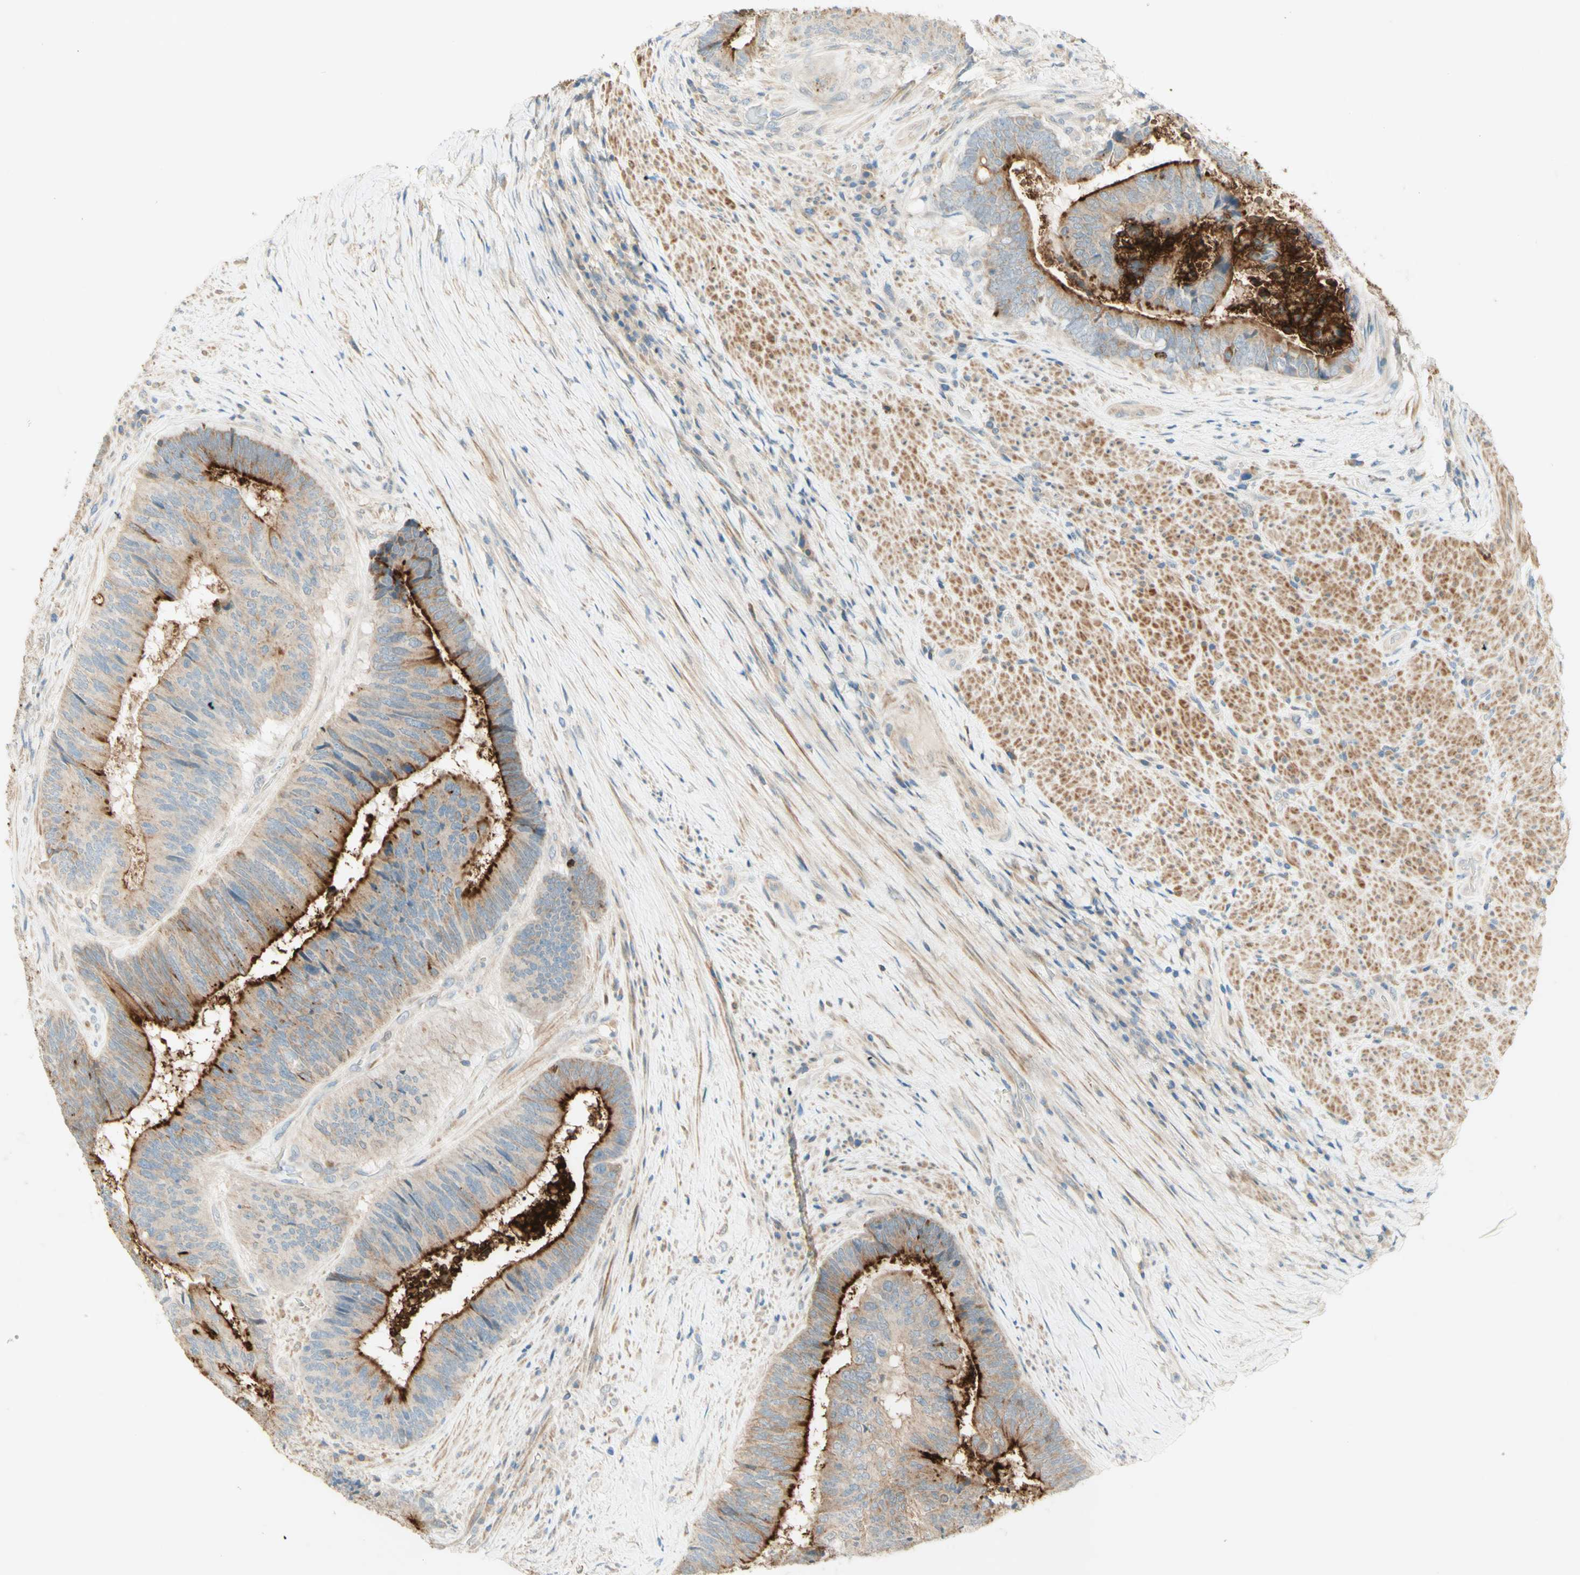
{"staining": {"intensity": "strong", "quantity": "25%-75%", "location": "cytoplasmic/membranous"}, "tissue": "colorectal cancer", "cell_type": "Tumor cells", "image_type": "cancer", "snomed": [{"axis": "morphology", "description": "Adenocarcinoma, NOS"}, {"axis": "topography", "description": "Rectum"}], "caption": "Colorectal cancer tissue demonstrates strong cytoplasmic/membranous staining in approximately 25%-75% of tumor cells, visualized by immunohistochemistry.", "gene": "PROM1", "patient": {"sex": "male", "age": 72}}